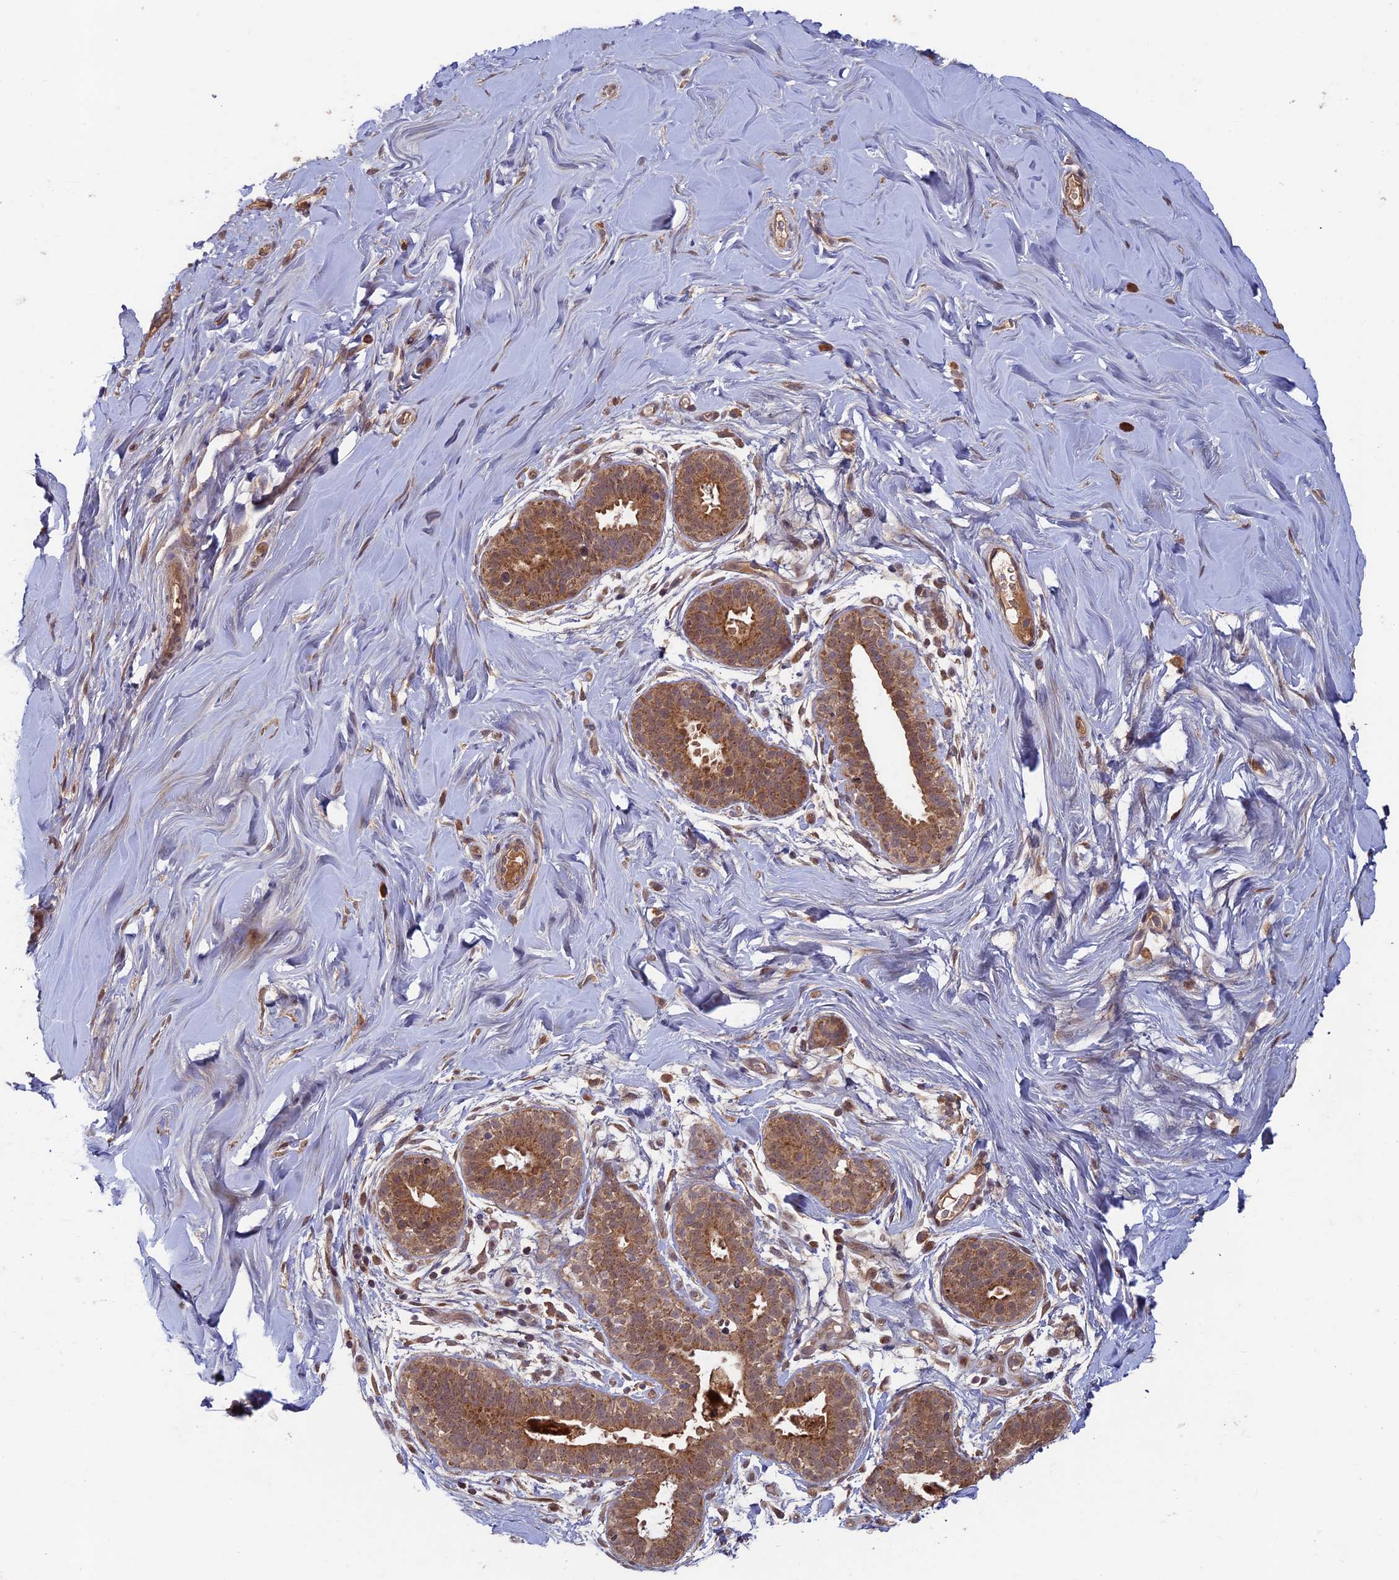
{"staining": {"intensity": "moderate", "quantity": ">75%", "location": "cytoplasmic/membranous"}, "tissue": "adipose tissue", "cell_type": "Adipocytes", "image_type": "normal", "snomed": [{"axis": "morphology", "description": "Normal tissue, NOS"}, {"axis": "topography", "description": "Breast"}], "caption": "About >75% of adipocytes in unremarkable human adipose tissue display moderate cytoplasmic/membranous protein expression as visualized by brown immunohistochemical staining.", "gene": "RCCD1", "patient": {"sex": "female", "age": 26}}